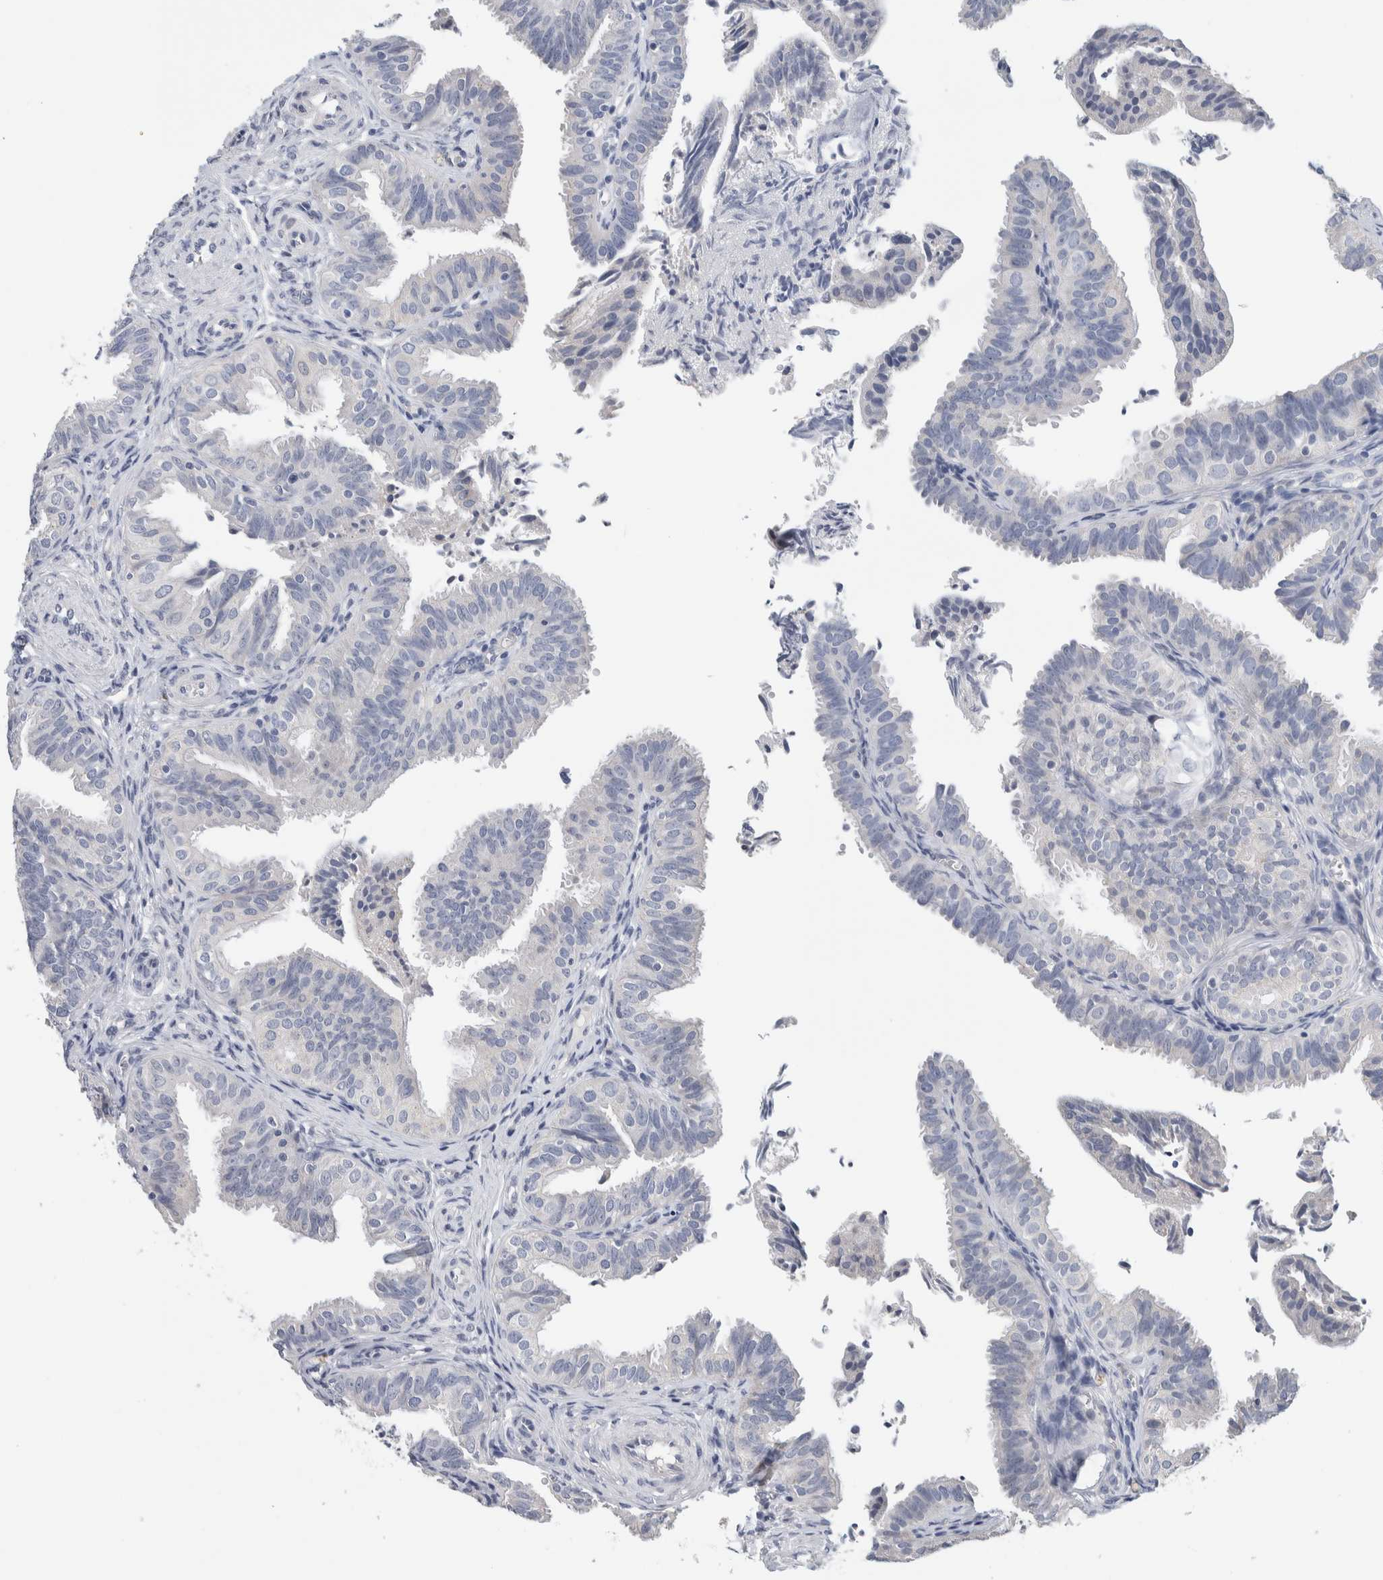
{"staining": {"intensity": "negative", "quantity": "none", "location": "none"}, "tissue": "fallopian tube", "cell_type": "Glandular cells", "image_type": "normal", "snomed": [{"axis": "morphology", "description": "Normal tissue, NOS"}, {"axis": "topography", "description": "Fallopian tube"}], "caption": "Immunohistochemical staining of normal human fallopian tube shows no significant staining in glandular cells.", "gene": "SCN2A", "patient": {"sex": "female", "age": 35}}